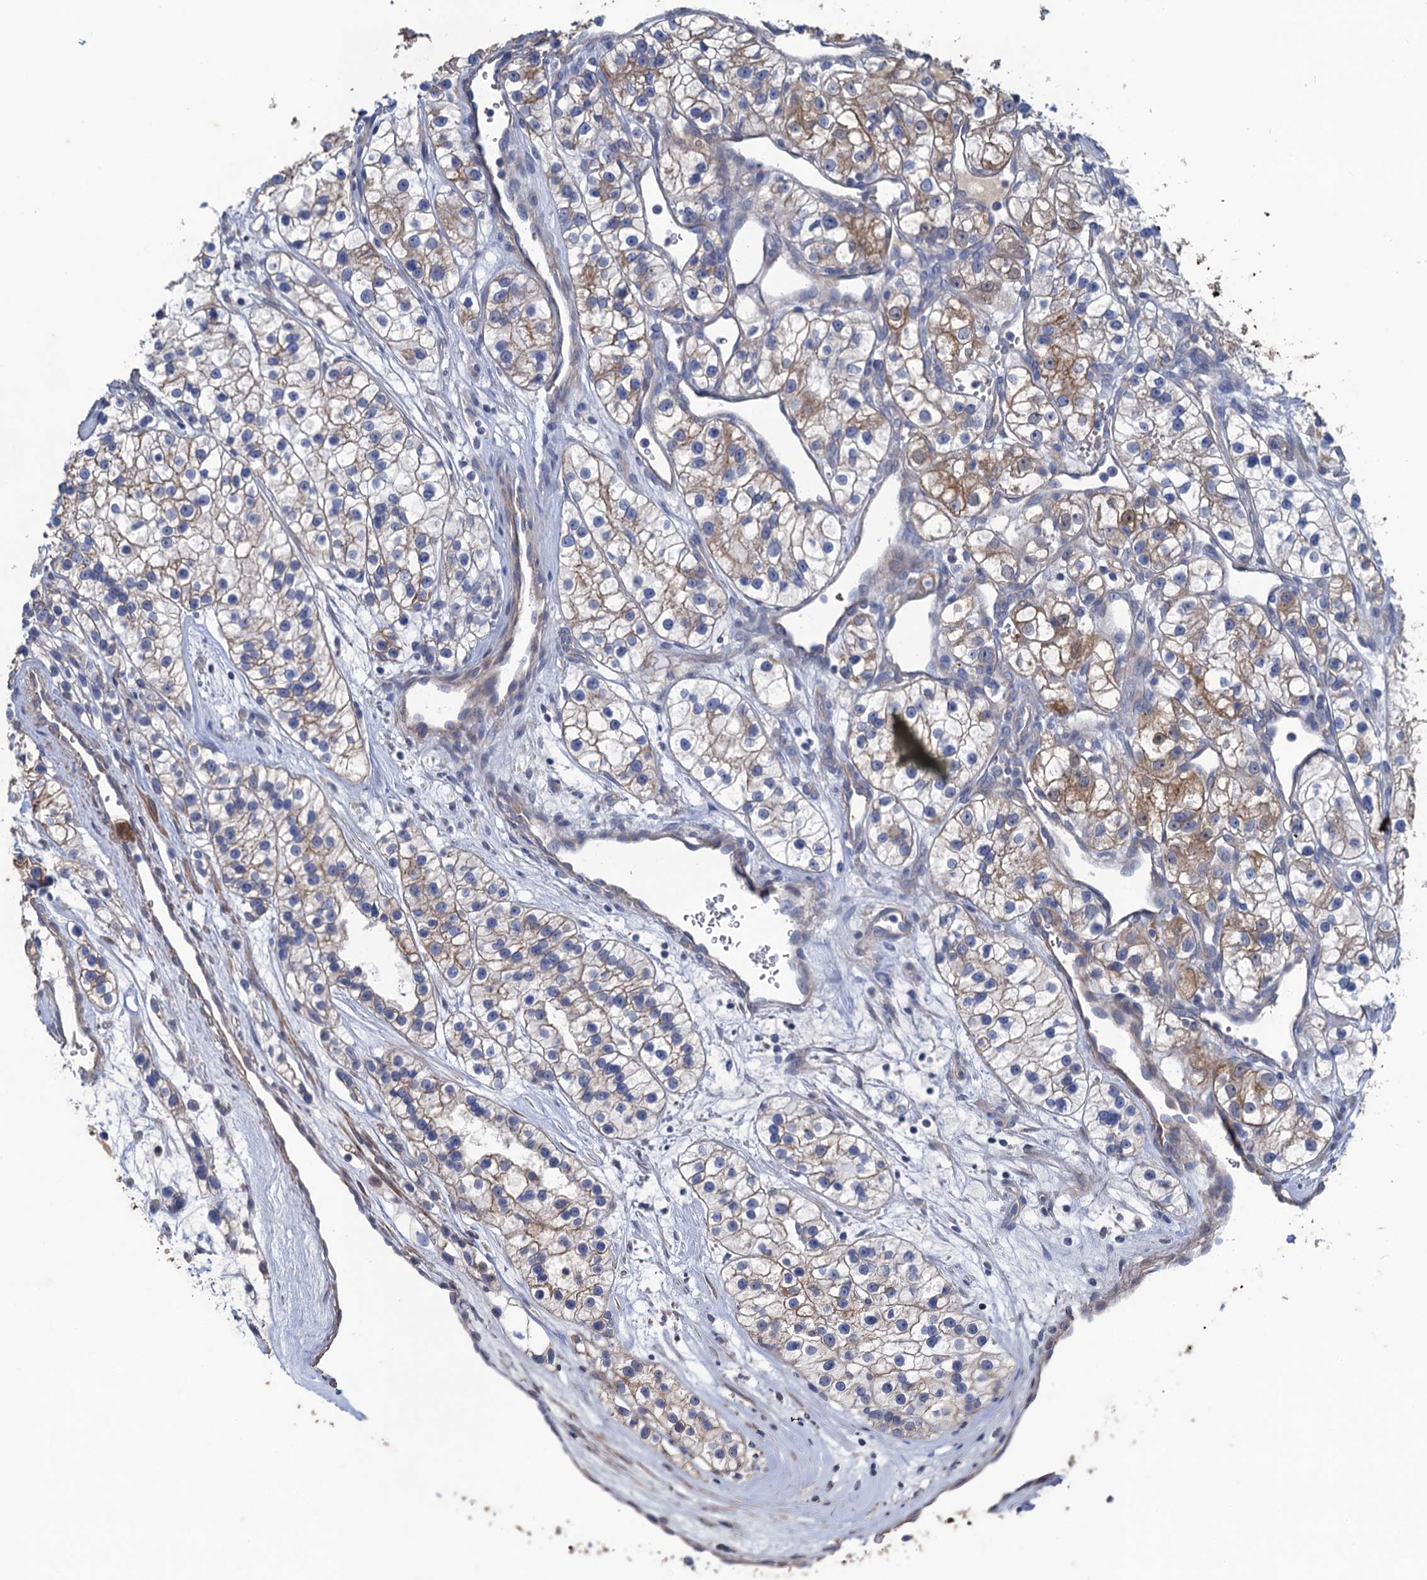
{"staining": {"intensity": "weak", "quantity": "25%-75%", "location": "cytoplasmic/membranous"}, "tissue": "renal cancer", "cell_type": "Tumor cells", "image_type": "cancer", "snomed": [{"axis": "morphology", "description": "Adenocarcinoma, NOS"}, {"axis": "topography", "description": "Kidney"}], "caption": "The micrograph displays a brown stain indicating the presence of a protein in the cytoplasmic/membranous of tumor cells in renal cancer (adenocarcinoma).", "gene": "SMCO3", "patient": {"sex": "female", "age": 57}}